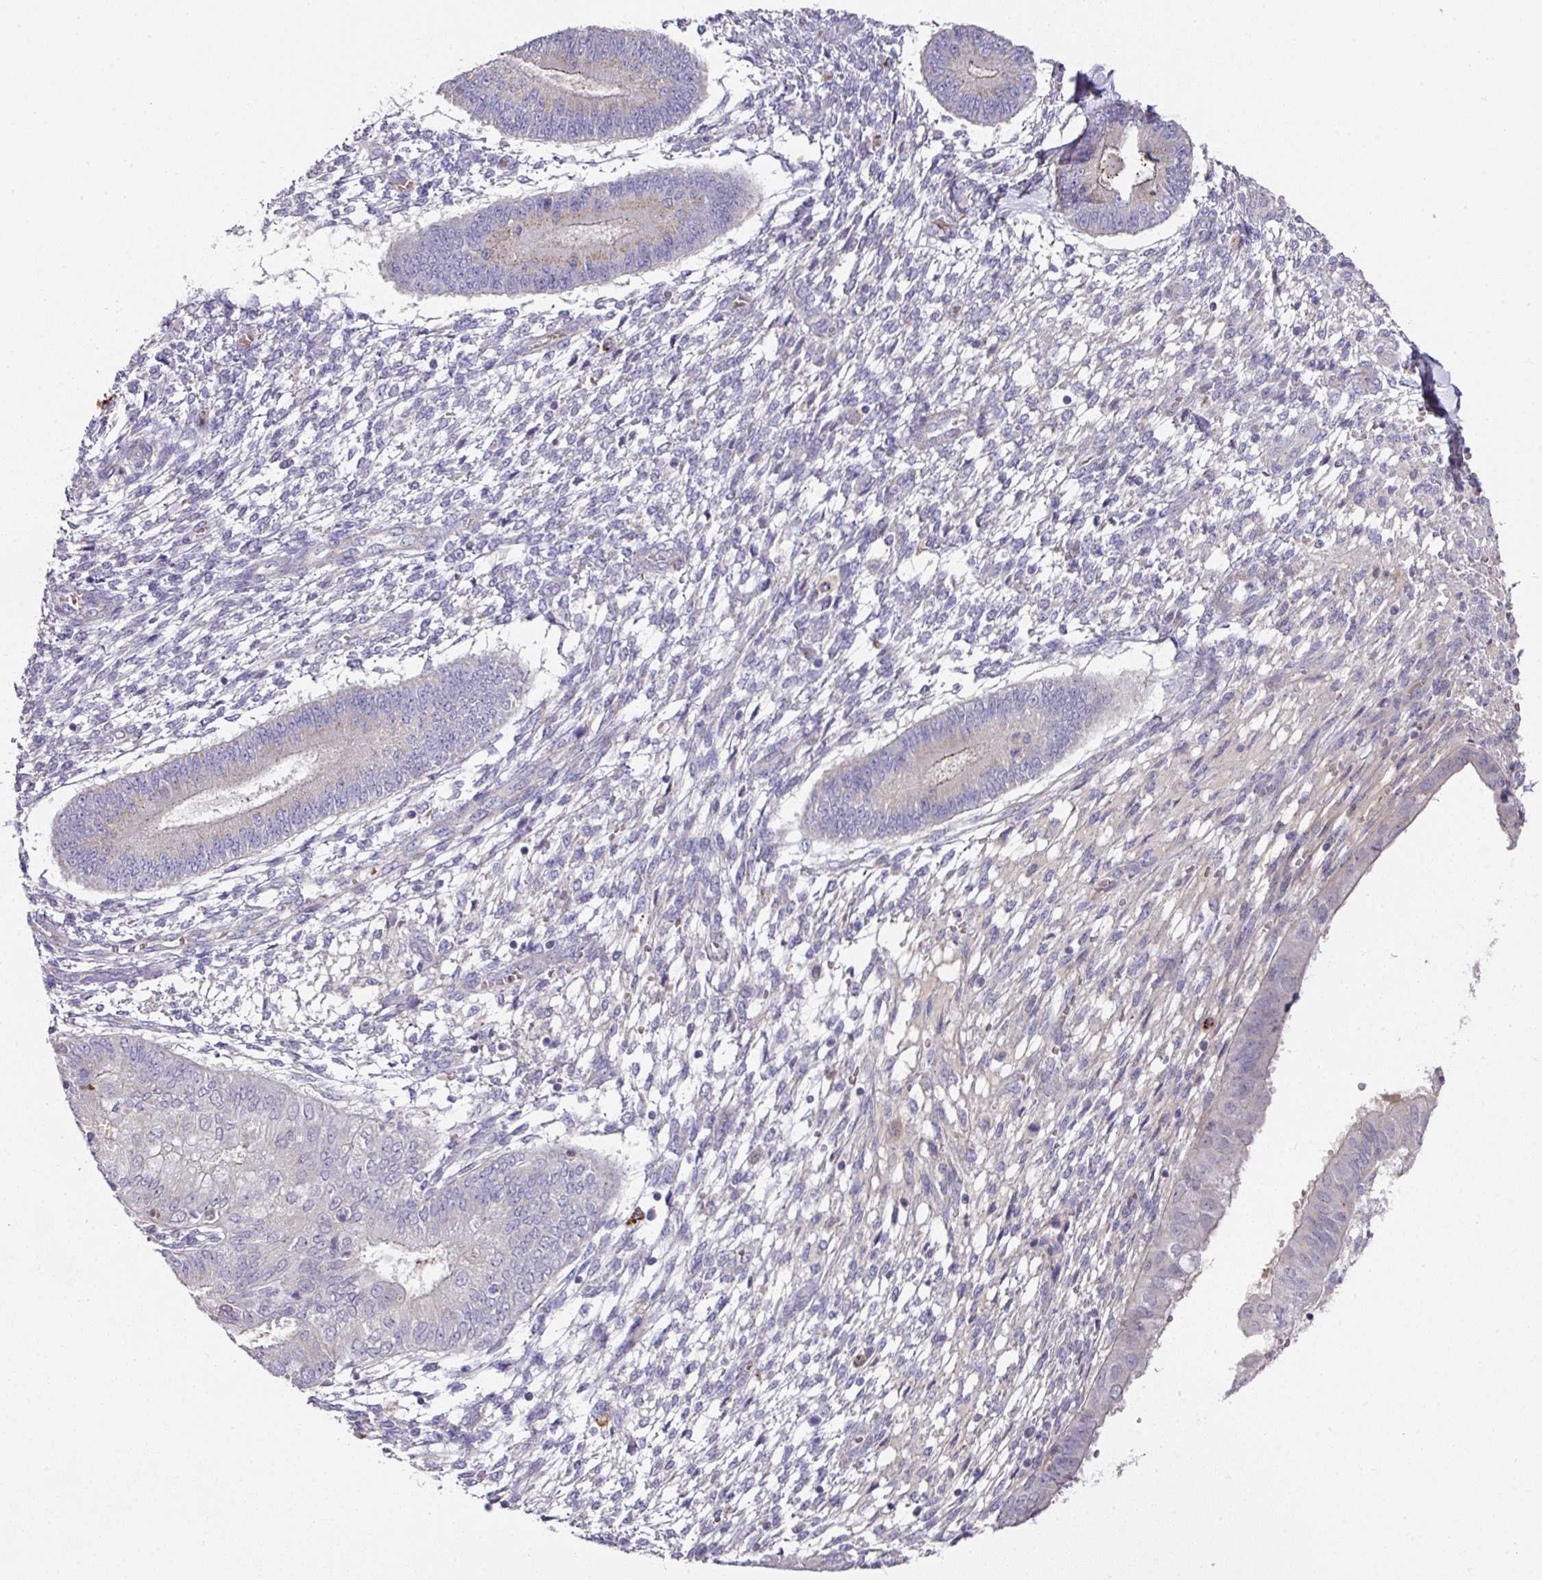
{"staining": {"intensity": "negative", "quantity": "none", "location": "none"}, "tissue": "endometrium", "cell_type": "Cells in endometrial stroma", "image_type": "normal", "snomed": [{"axis": "morphology", "description": "Normal tissue, NOS"}, {"axis": "topography", "description": "Endometrium"}], "caption": "Immunohistochemistry (IHC) micrograph of unremarkable human endometrium stained for a protein (brown), which reveals no positivity in cells in endometrial stroma.", "gene": "TARM1", "patient": {"sex": "female", "age": 49}}